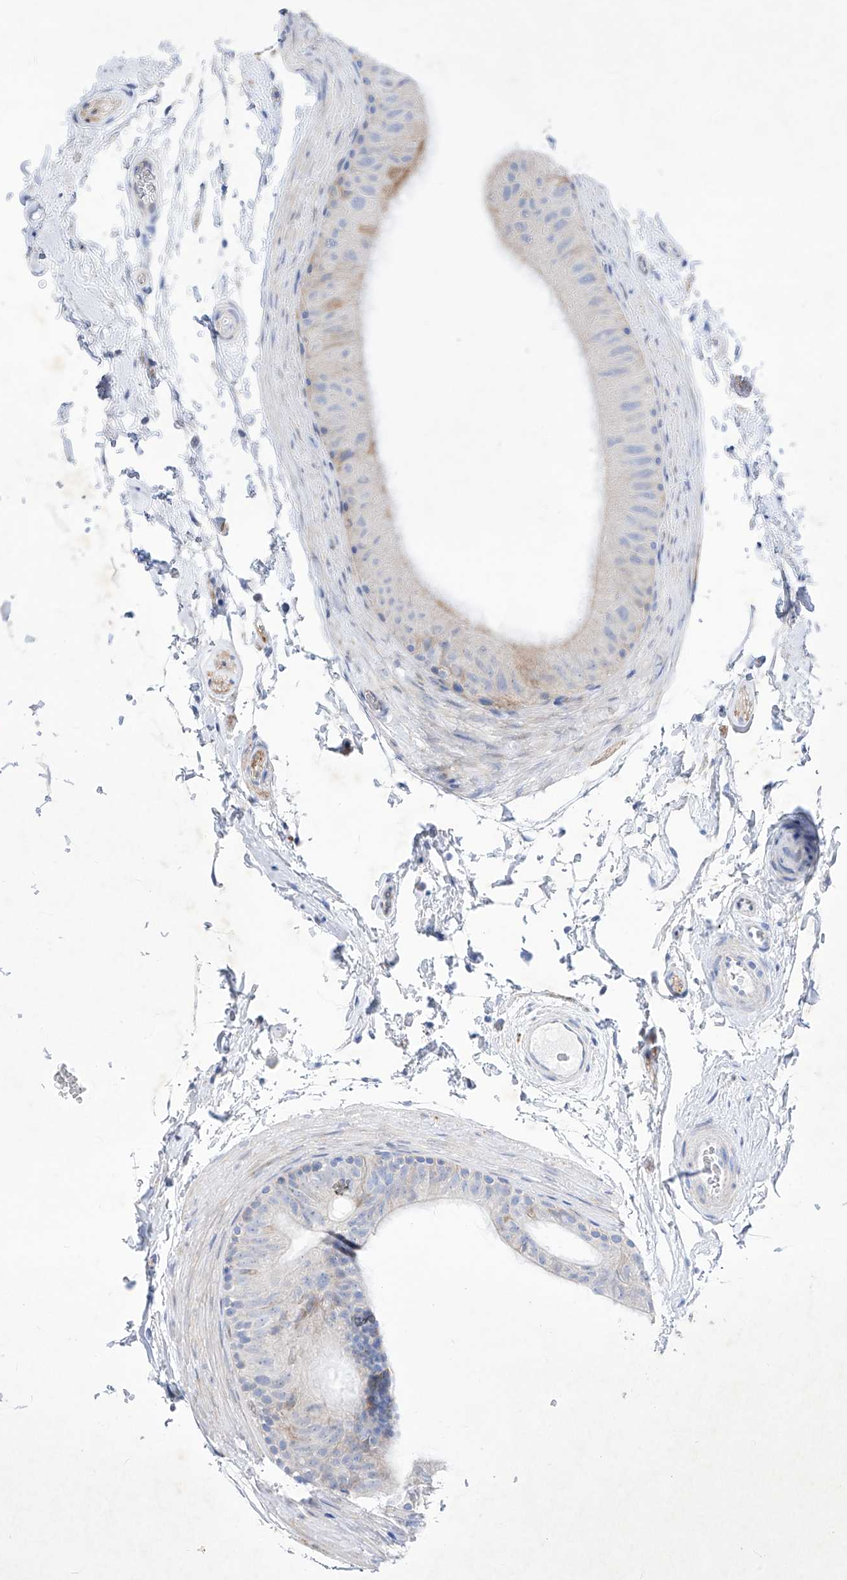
{"staining": {"intensity": "weak", "quantity": "<25%", "location": "cytoplasmic/membranous"}, "tissue": "epididymis", "cell_type": "Glandular cells", "image_type": "normal", "snomed": [{"axis": "morphology", "description": "Normal tissue, NOS"}, {"axis": "topography", "description": "Epididymis"}], "caption": "Glandular cells show no significant staining in benign epididymis. (Stains: DAB (3,3'-diaminobenzidine) IHC with hematoxylin counter stain, Microscopy: brightfield microscopy at high magnification).", "gene": "C1orf87", "patient": {"sex": "male", "age": 49}}